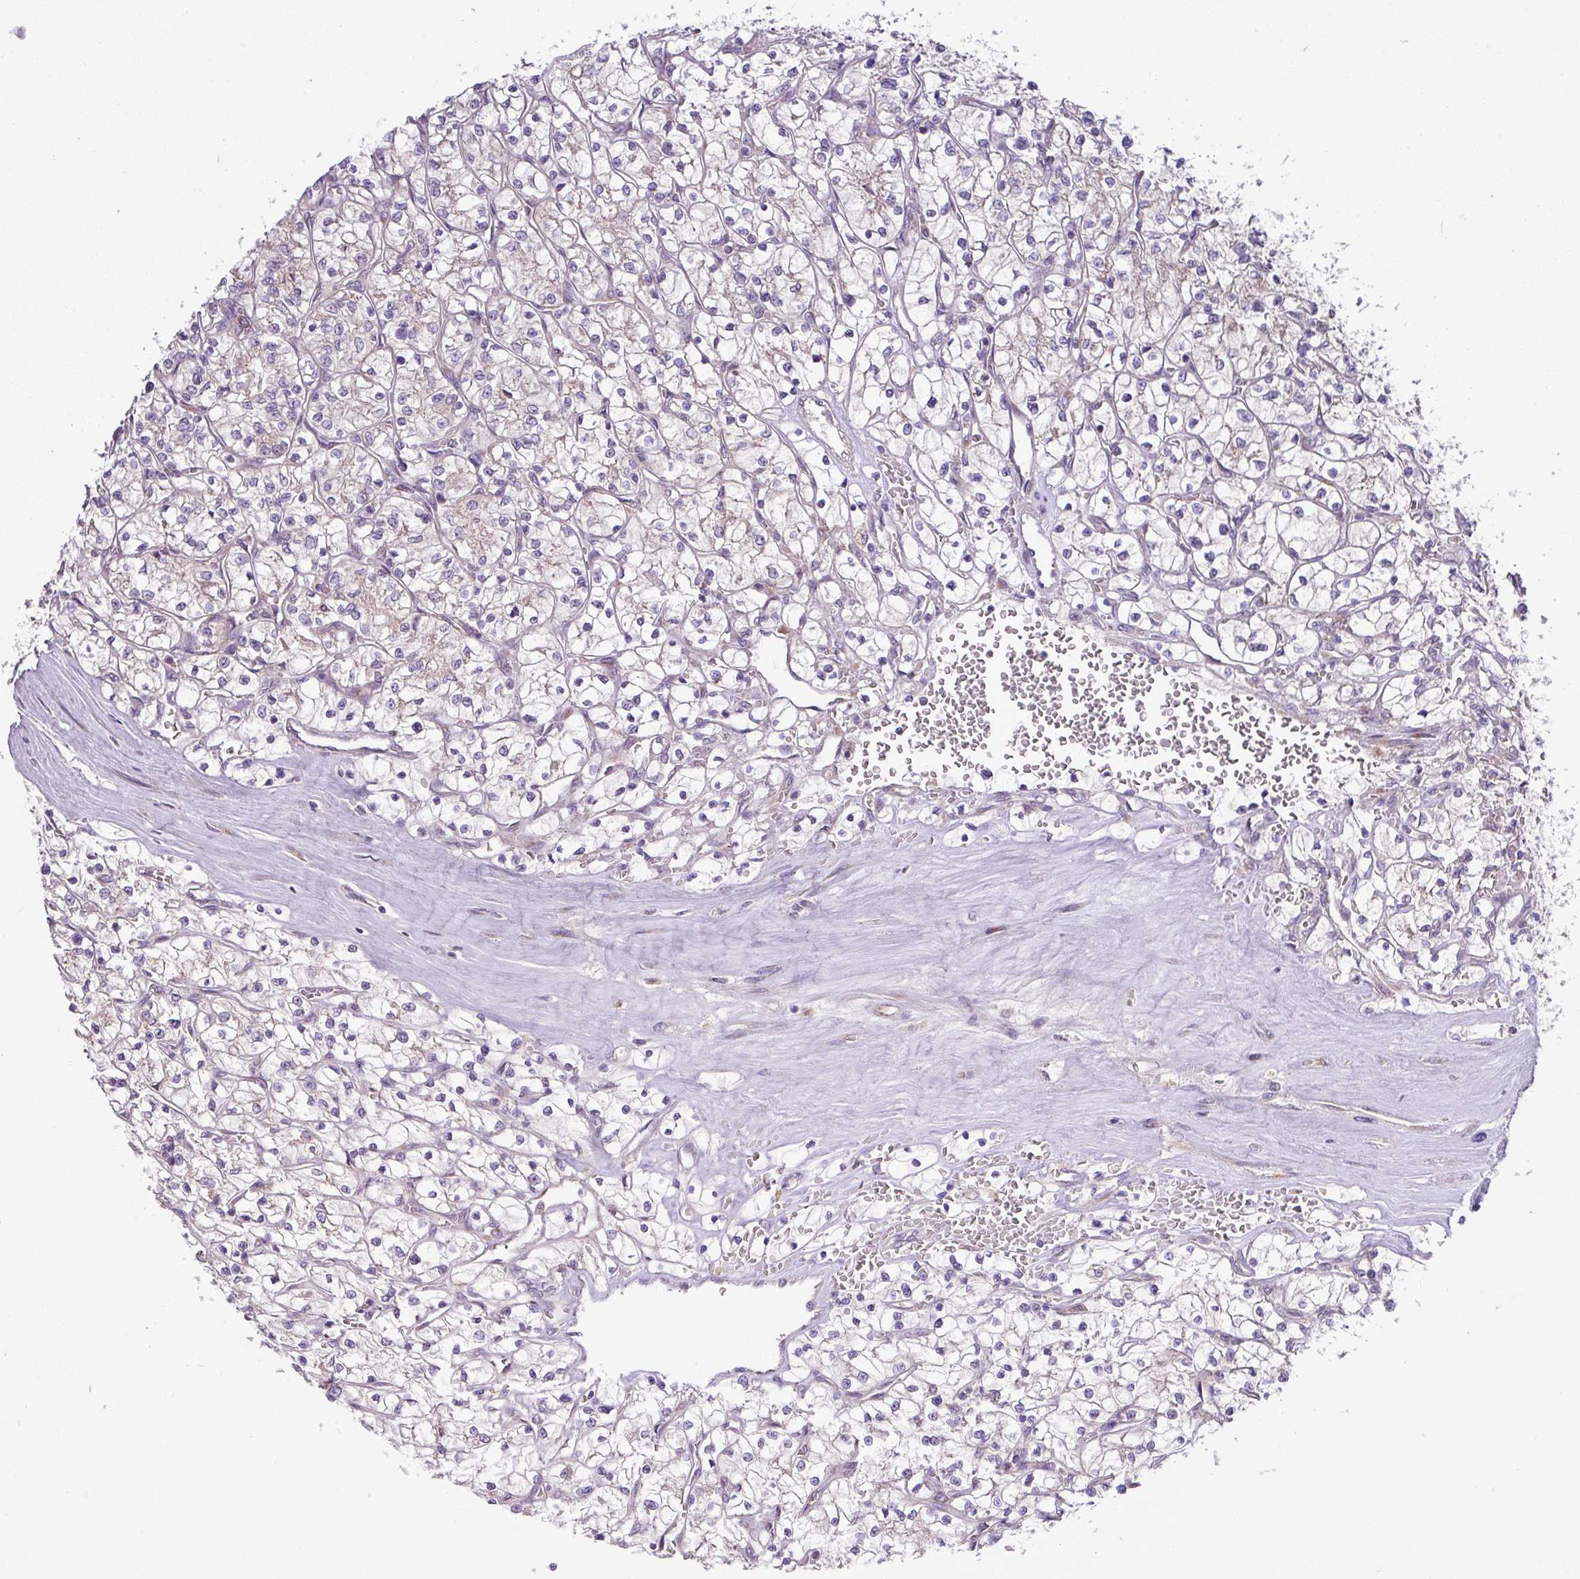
{"staining": {"intensity": "negative", "quantity": "none", "location": "none"}, "tissue": "renal cancer", "cell_type": "Tumor cells", "image_type": "cancer", "snomed": [{"axis": "morphology", "description": "Adenocarcinoma, NOS"}, {"axis": "topography", "description": "Kidney"}], "caption": "Immunohistochemistry photomicrograph of neoplastic tissue: human renal cancer (adenocarcinoma) stained with DAB demonstrates no significant protein positivity in tumor cells.", "gene": "VTI1A", "patient": {"sex": "female", "age": 64}}